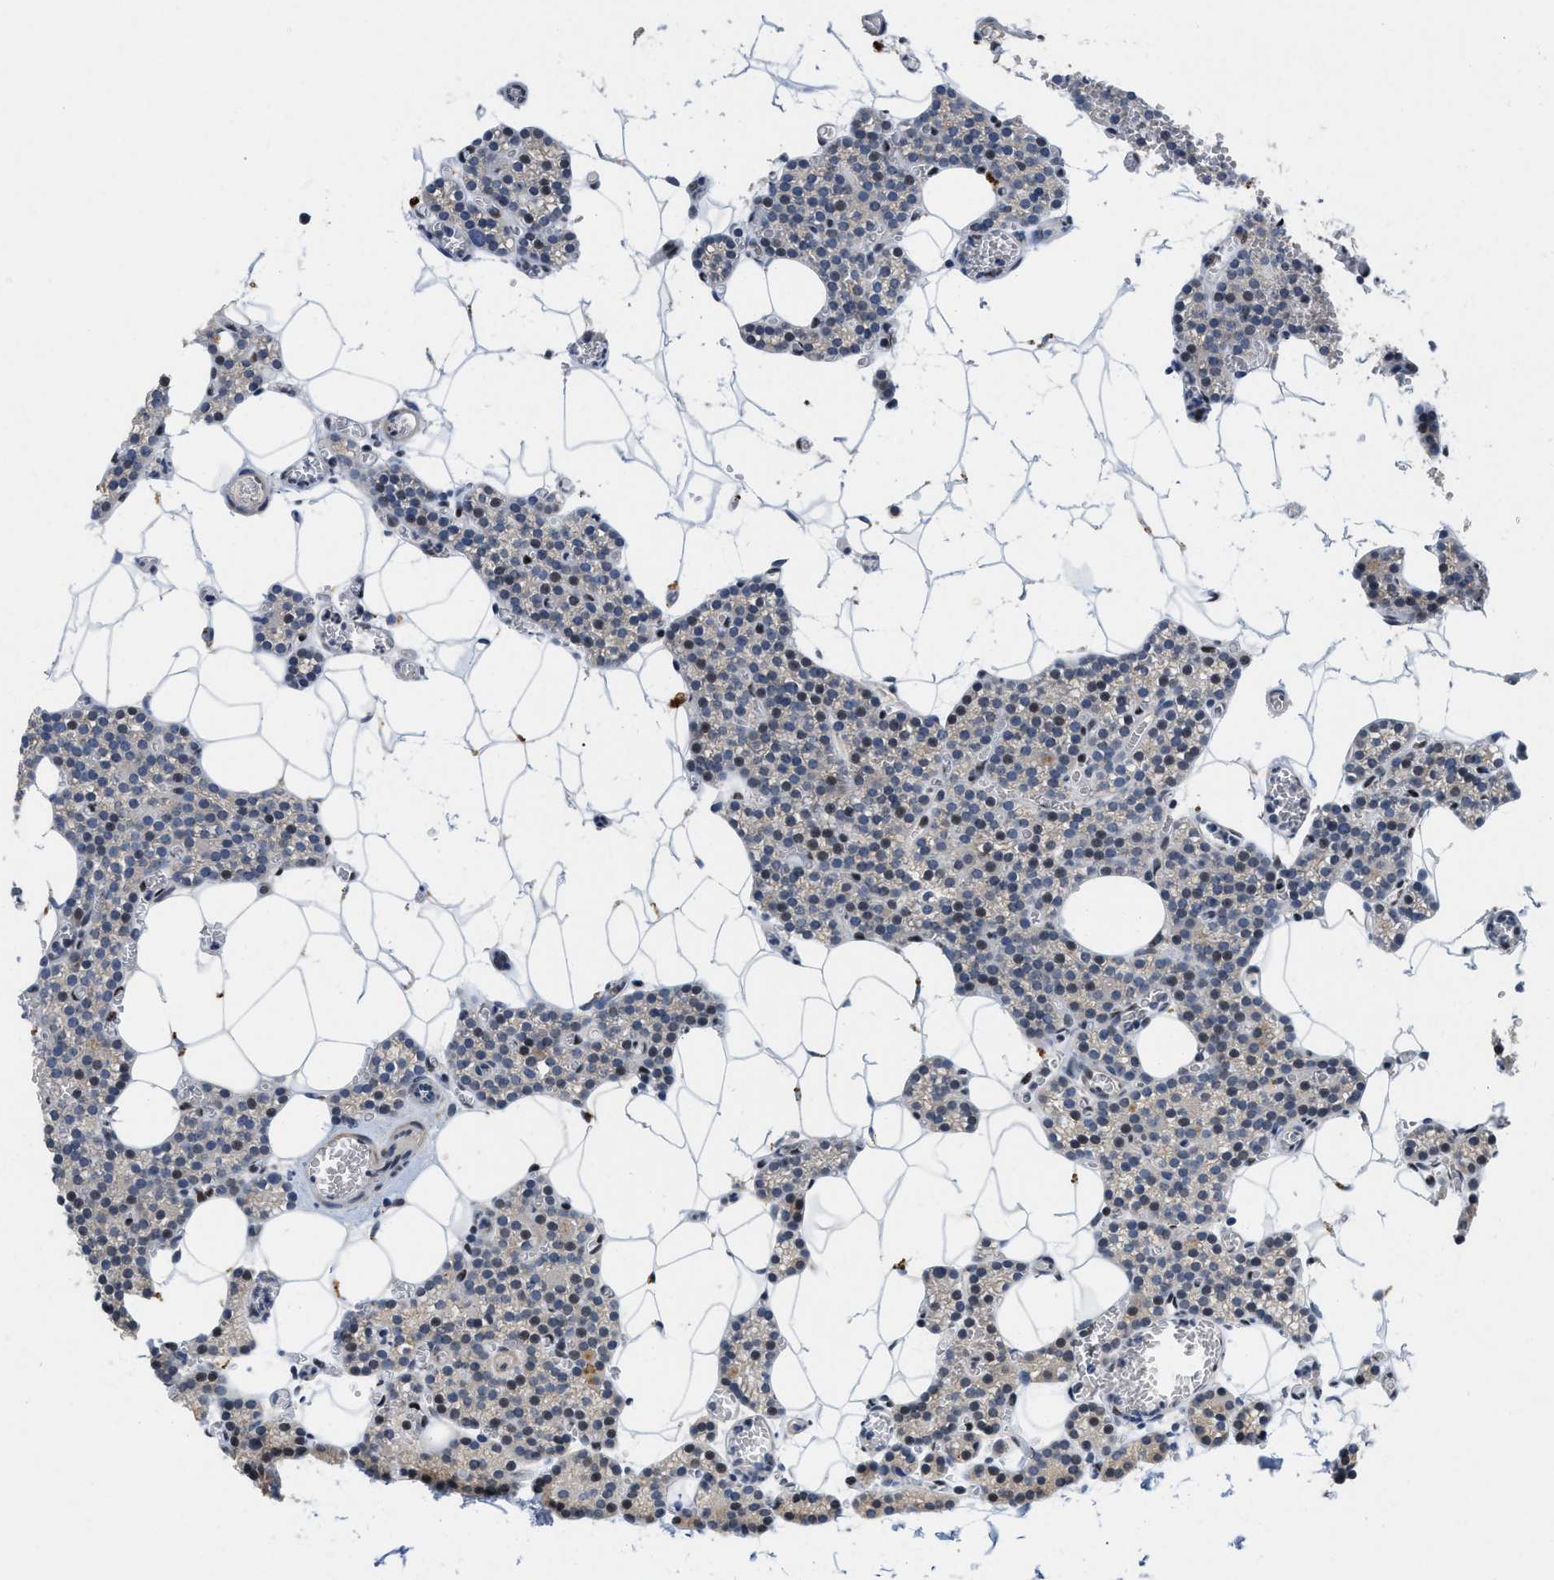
{"staining": {"intensity": "moderate", "quantity": "<25%", "location": "nuclear"}, "tissue": "parathyroid gland", "cell_type": "Glandular cells", "image_type": "normal", "snomed": [{"axis": "morphology", "description": "Normal tissue, NOS"}, {"axis": "morphology", "description": "Adenoma, NOS"}, {"axis": "topography", "description": "Parathyroid gland"}], "caption": "A high-resolution micrograph shows IHC staining of normal parathyroid gland, which demonstrates moderate nuclear staining in about <25% of glandular cells.", "gene": "VIP", "patient": {"sex": "female", "age": 58}}